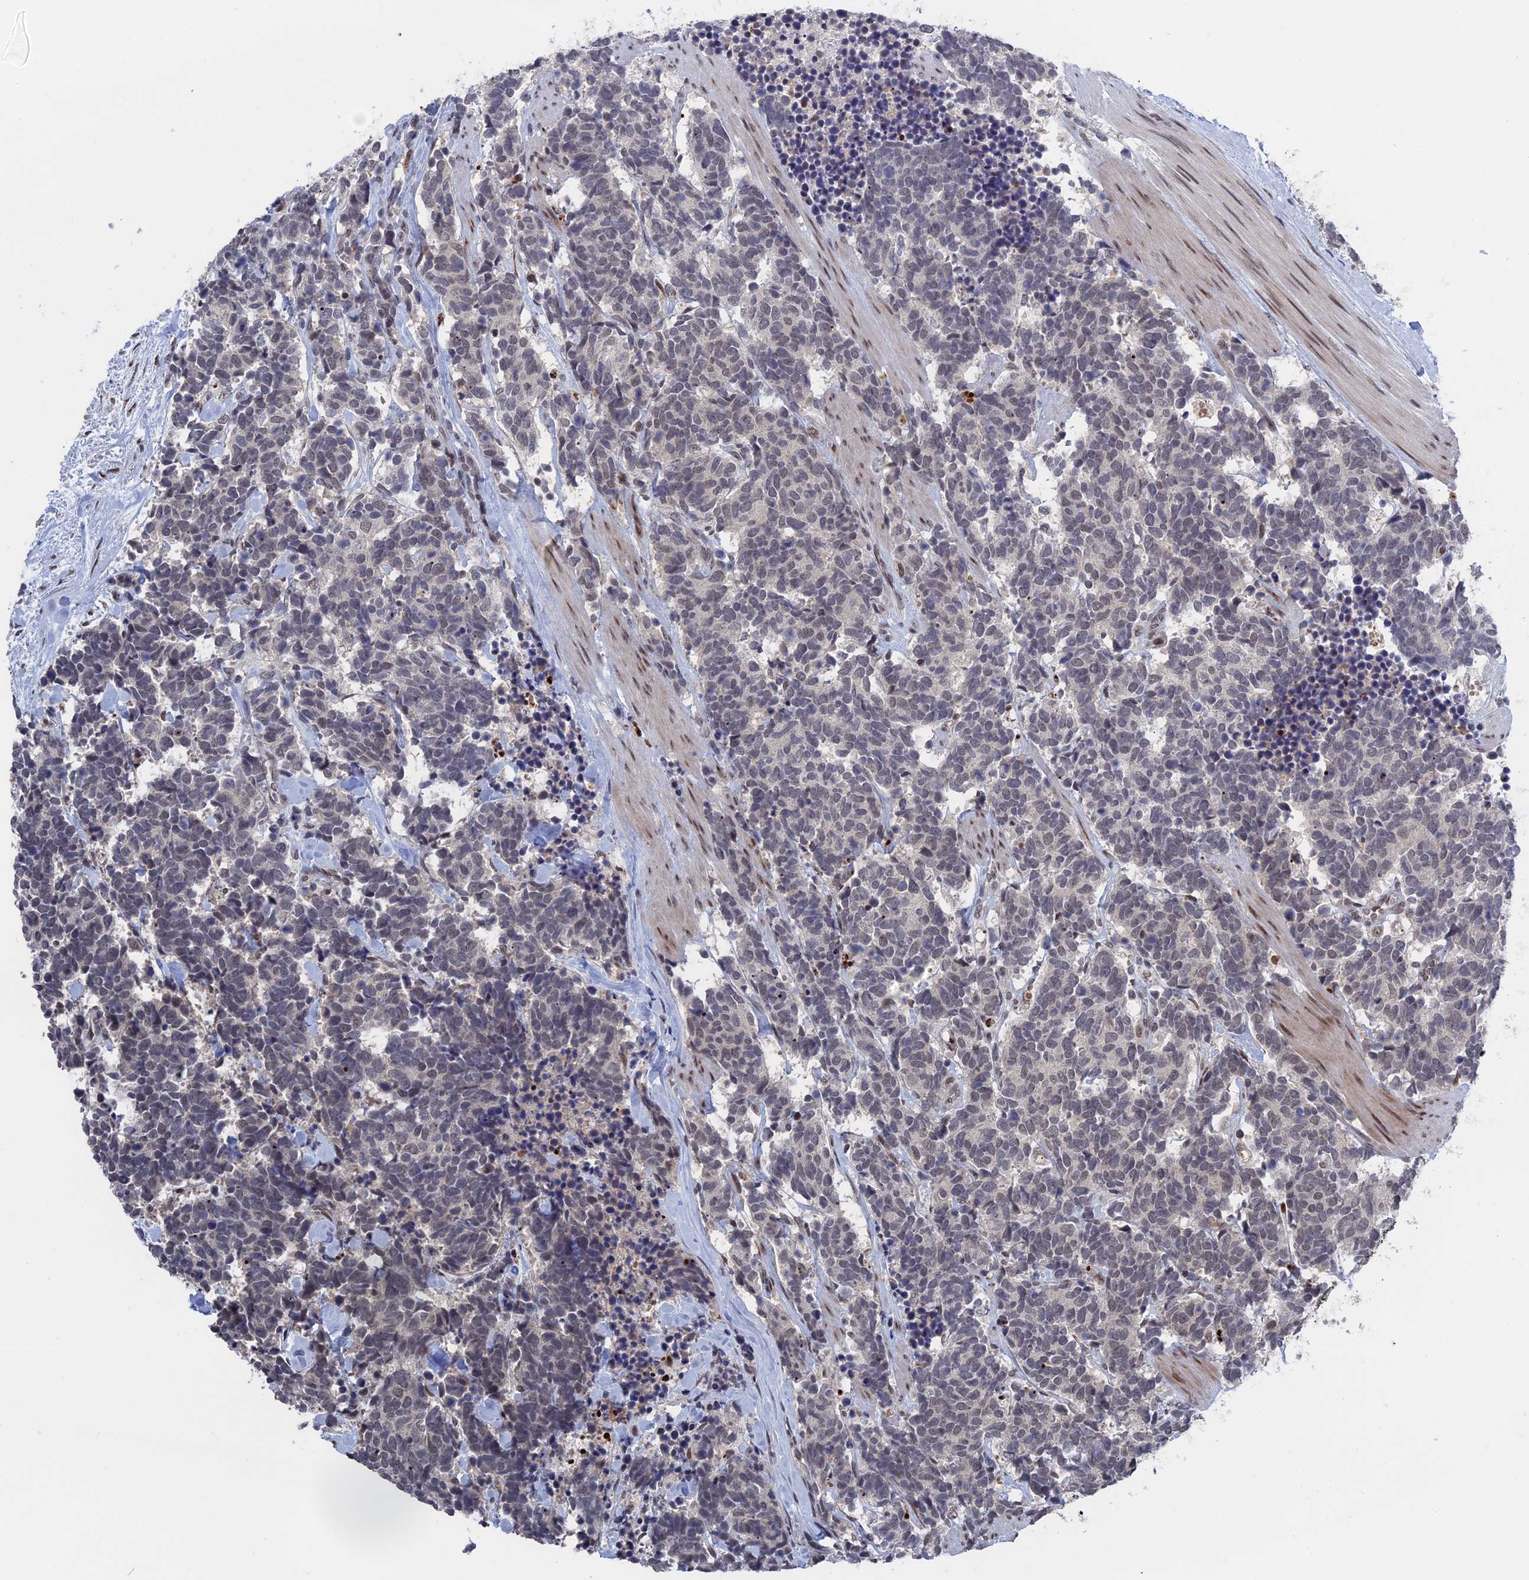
{"staining": {"intensity": "negative", "quantity": "none", "location": "none"}, "tissue": "carcinoid", "cell_type": "Tumor cells", "image_type": "cancer", "snomed": [{"axis": "morphology", "description": "Carcinoma, NOS"}, {"axis": "morphology", "description": "Carcinoid, malignant, NOS"}, {"axis": "topography", "description": "Prostate"}], "caption": "An IHC image of carcinoma is shown. There is no staining in tumor cells of carcinoma.", "gene": "NR2C2AP", "patient": {"sex": "male", "age": 57}}